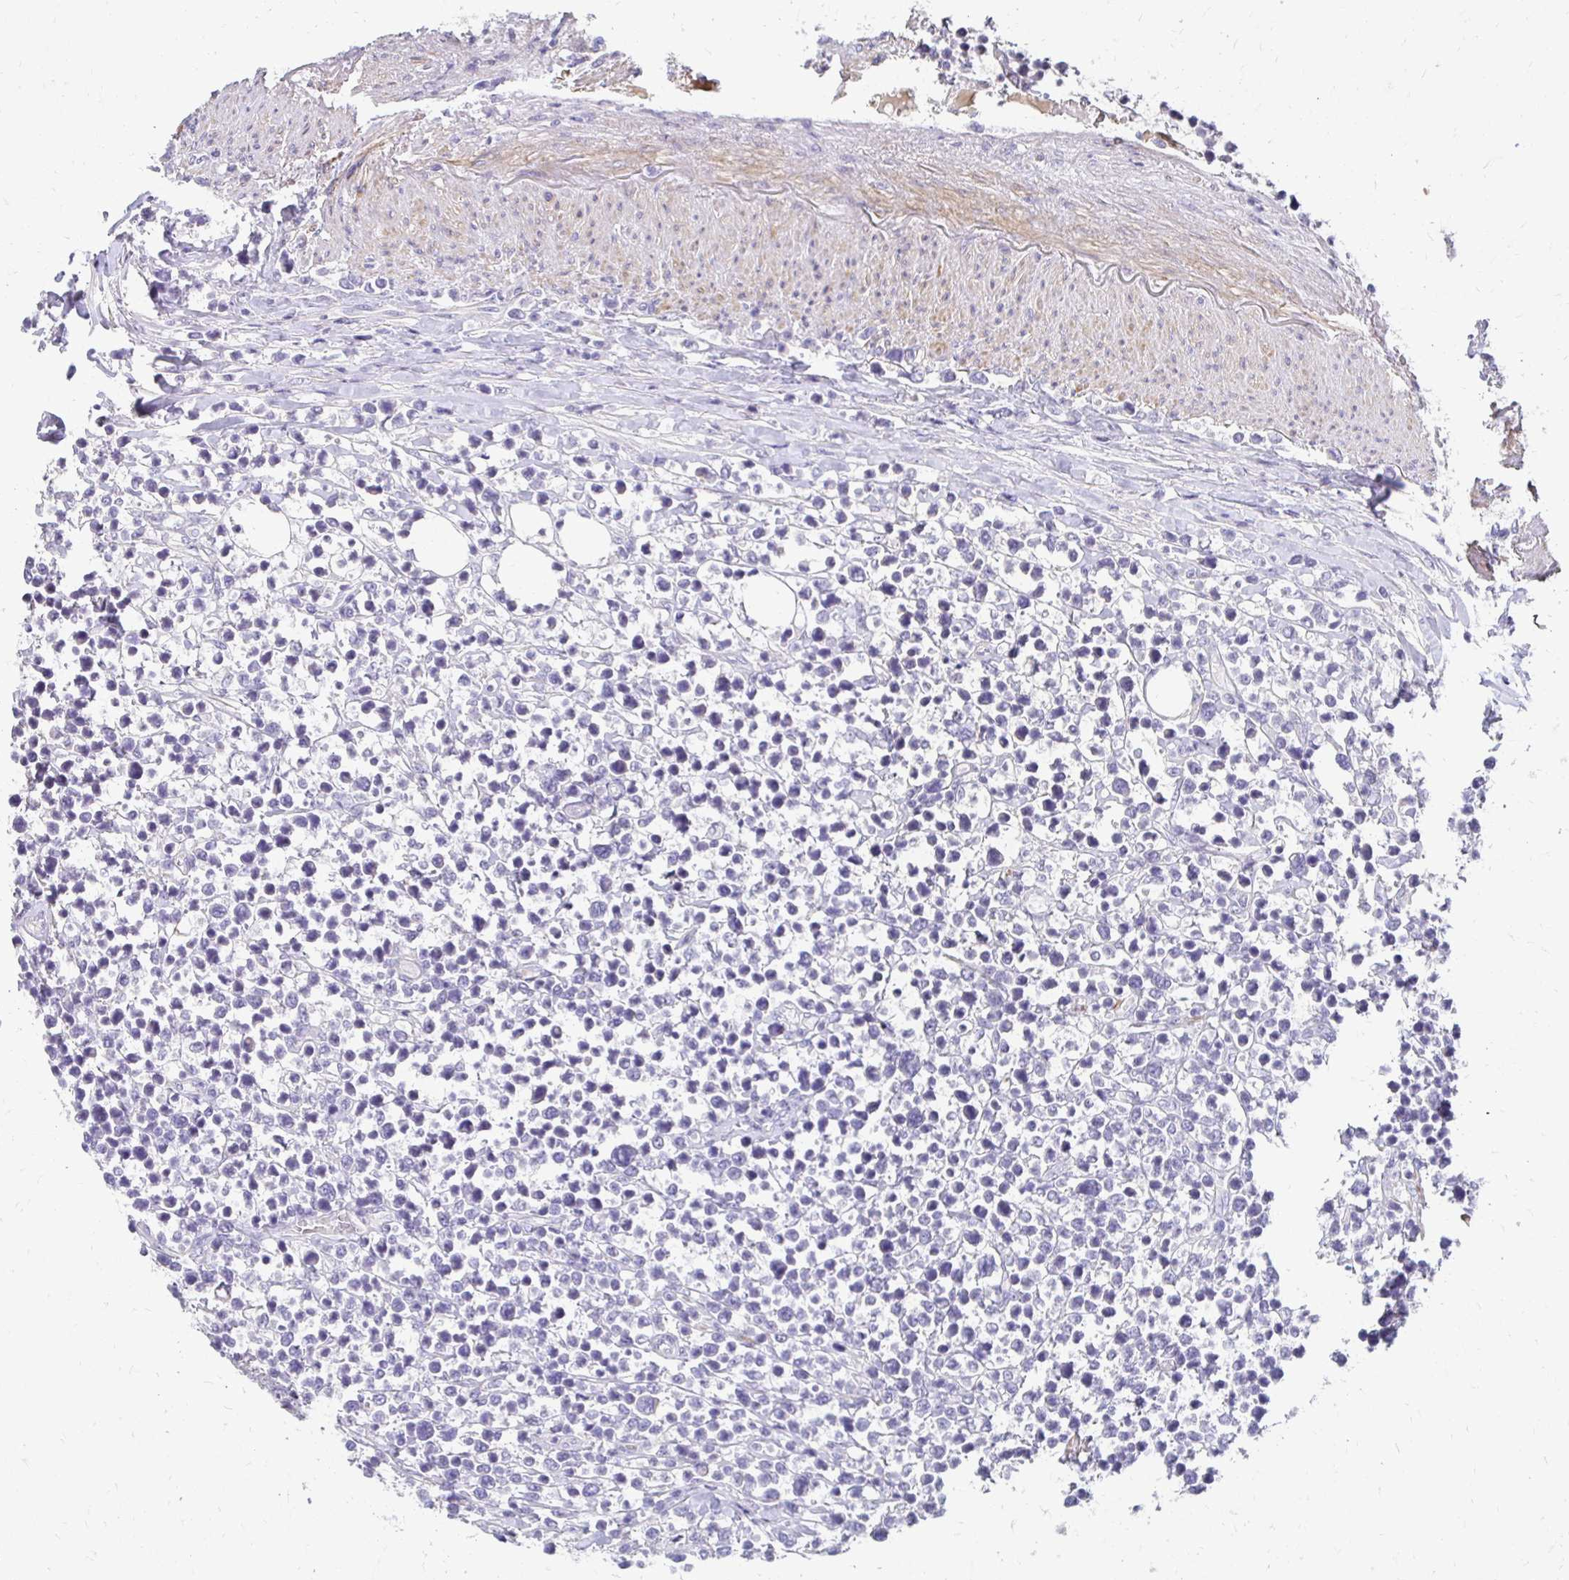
{"staining": {"intensity": "negative", "quantity": "none", "location": "none"}, "tissue": "lymphoma", "cell_type": "Tumor cells", "image_type": "cancer", "snomed": [{"axis": "morphology", "description": "Malignant lymphoma, non-Hodgkin's type, High grade"}, {"axis": "topography", "description": "Soft tissue"}], "caption": "Immunohistochemistry of human lymphoma reveals no staining in tumor cells.", "gene": "AKAP6", "patient": {"sex": "female", "age": 56}}